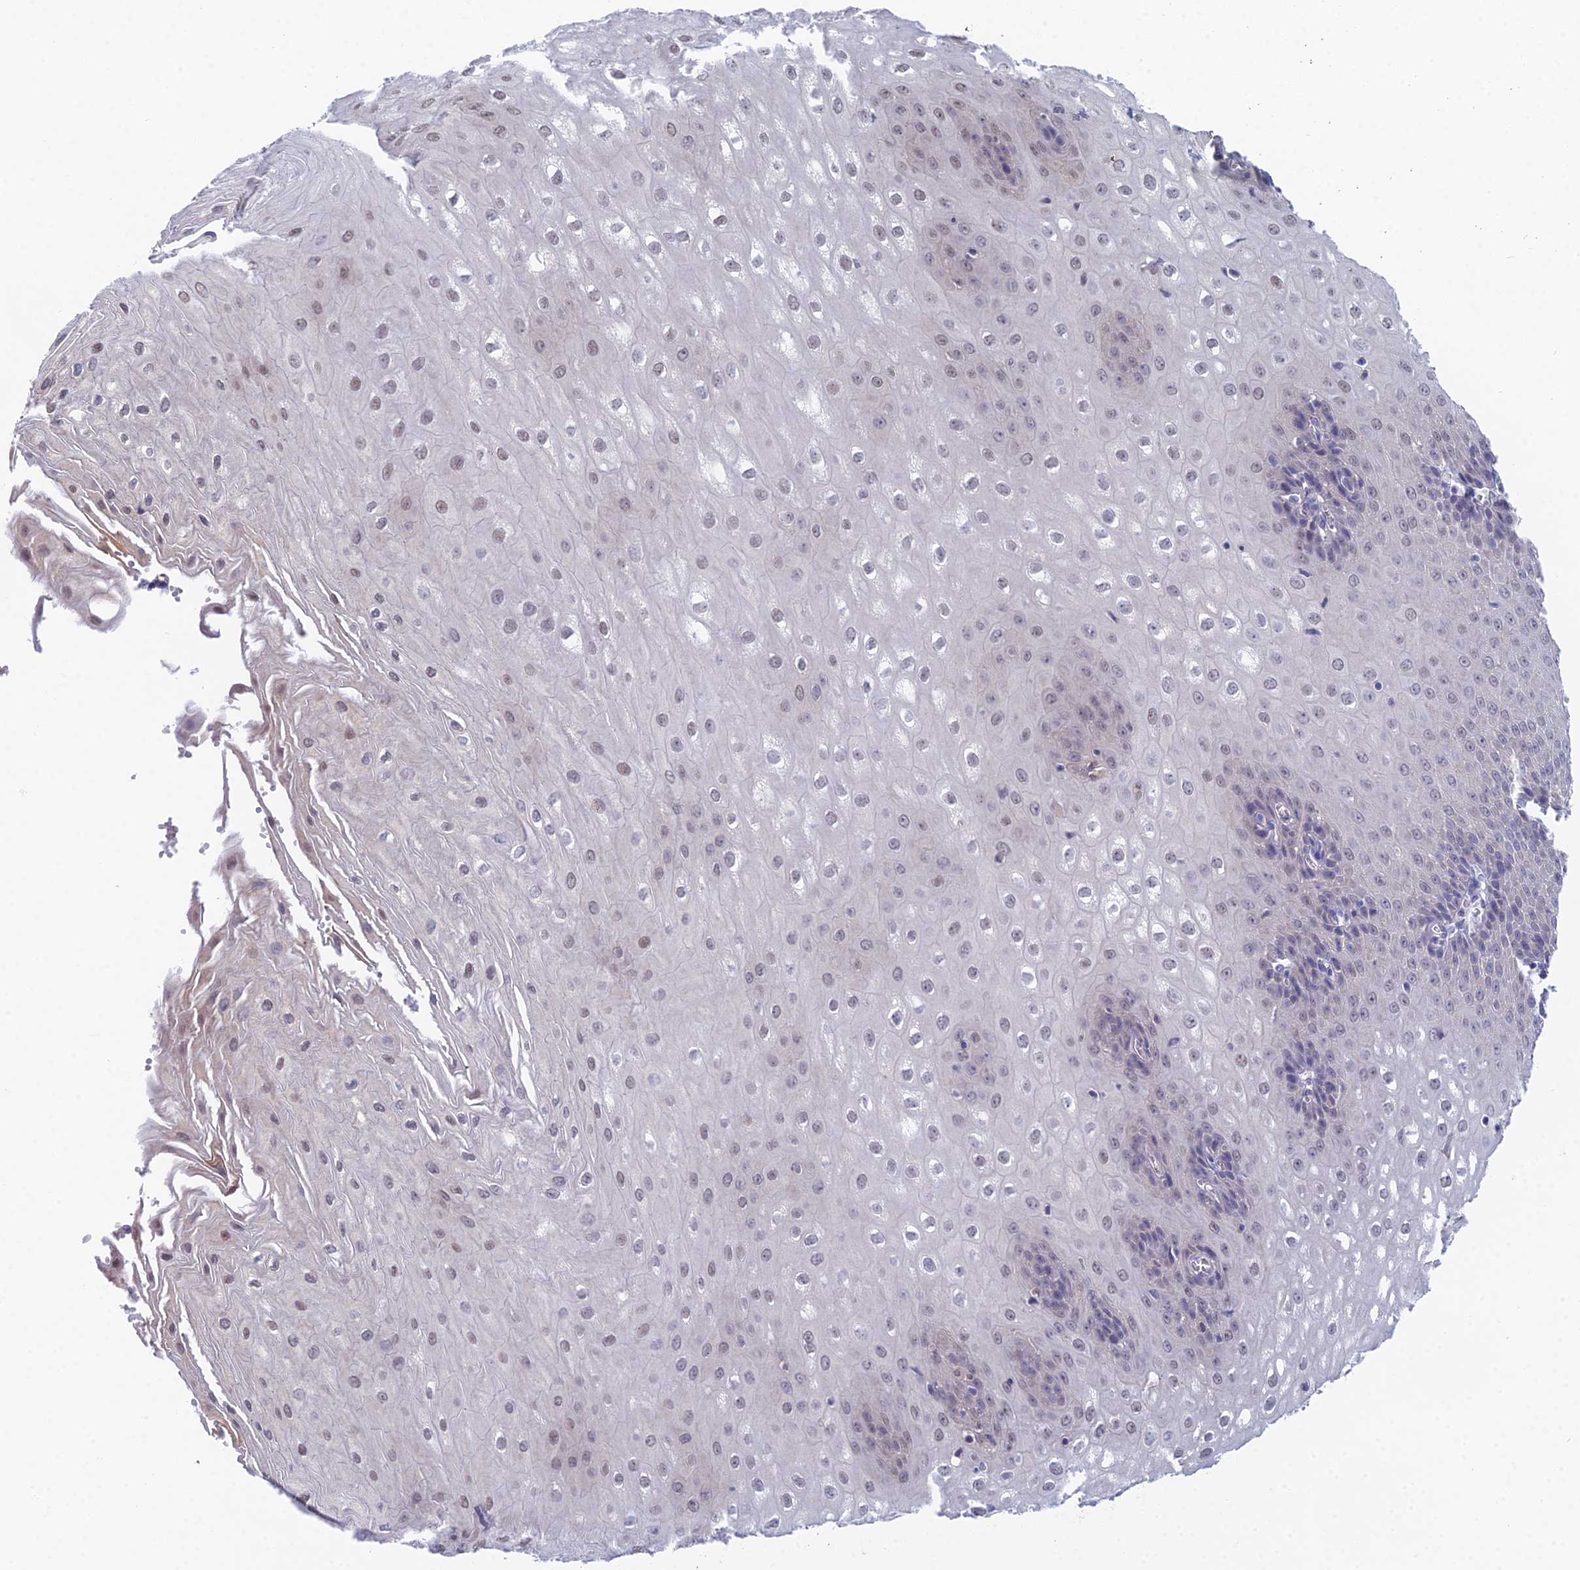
{"staining": {"intensity": "weak", "quantity": "25%-75%", "location": "nuclear"}, "tissue": "esophagus", "cell_type": "Squamous epithelial cells", "image_type": "normal", "snomed": [{"axis": "morphology", "description": "Normal tissue, NOS"}, {"axis": "topography", "description": "Esophagus"}], "caption": "IHC photomicrograph of benign esophagus: esophagus stained using immunohistochemistry reveals low levels of weak protein expression localized specifically in the nuclear of squamous epithelial cells, appearing as a nuclear brown color.", "gene": "DNAH14", "patient": {"sex": "male", "age": 60}}